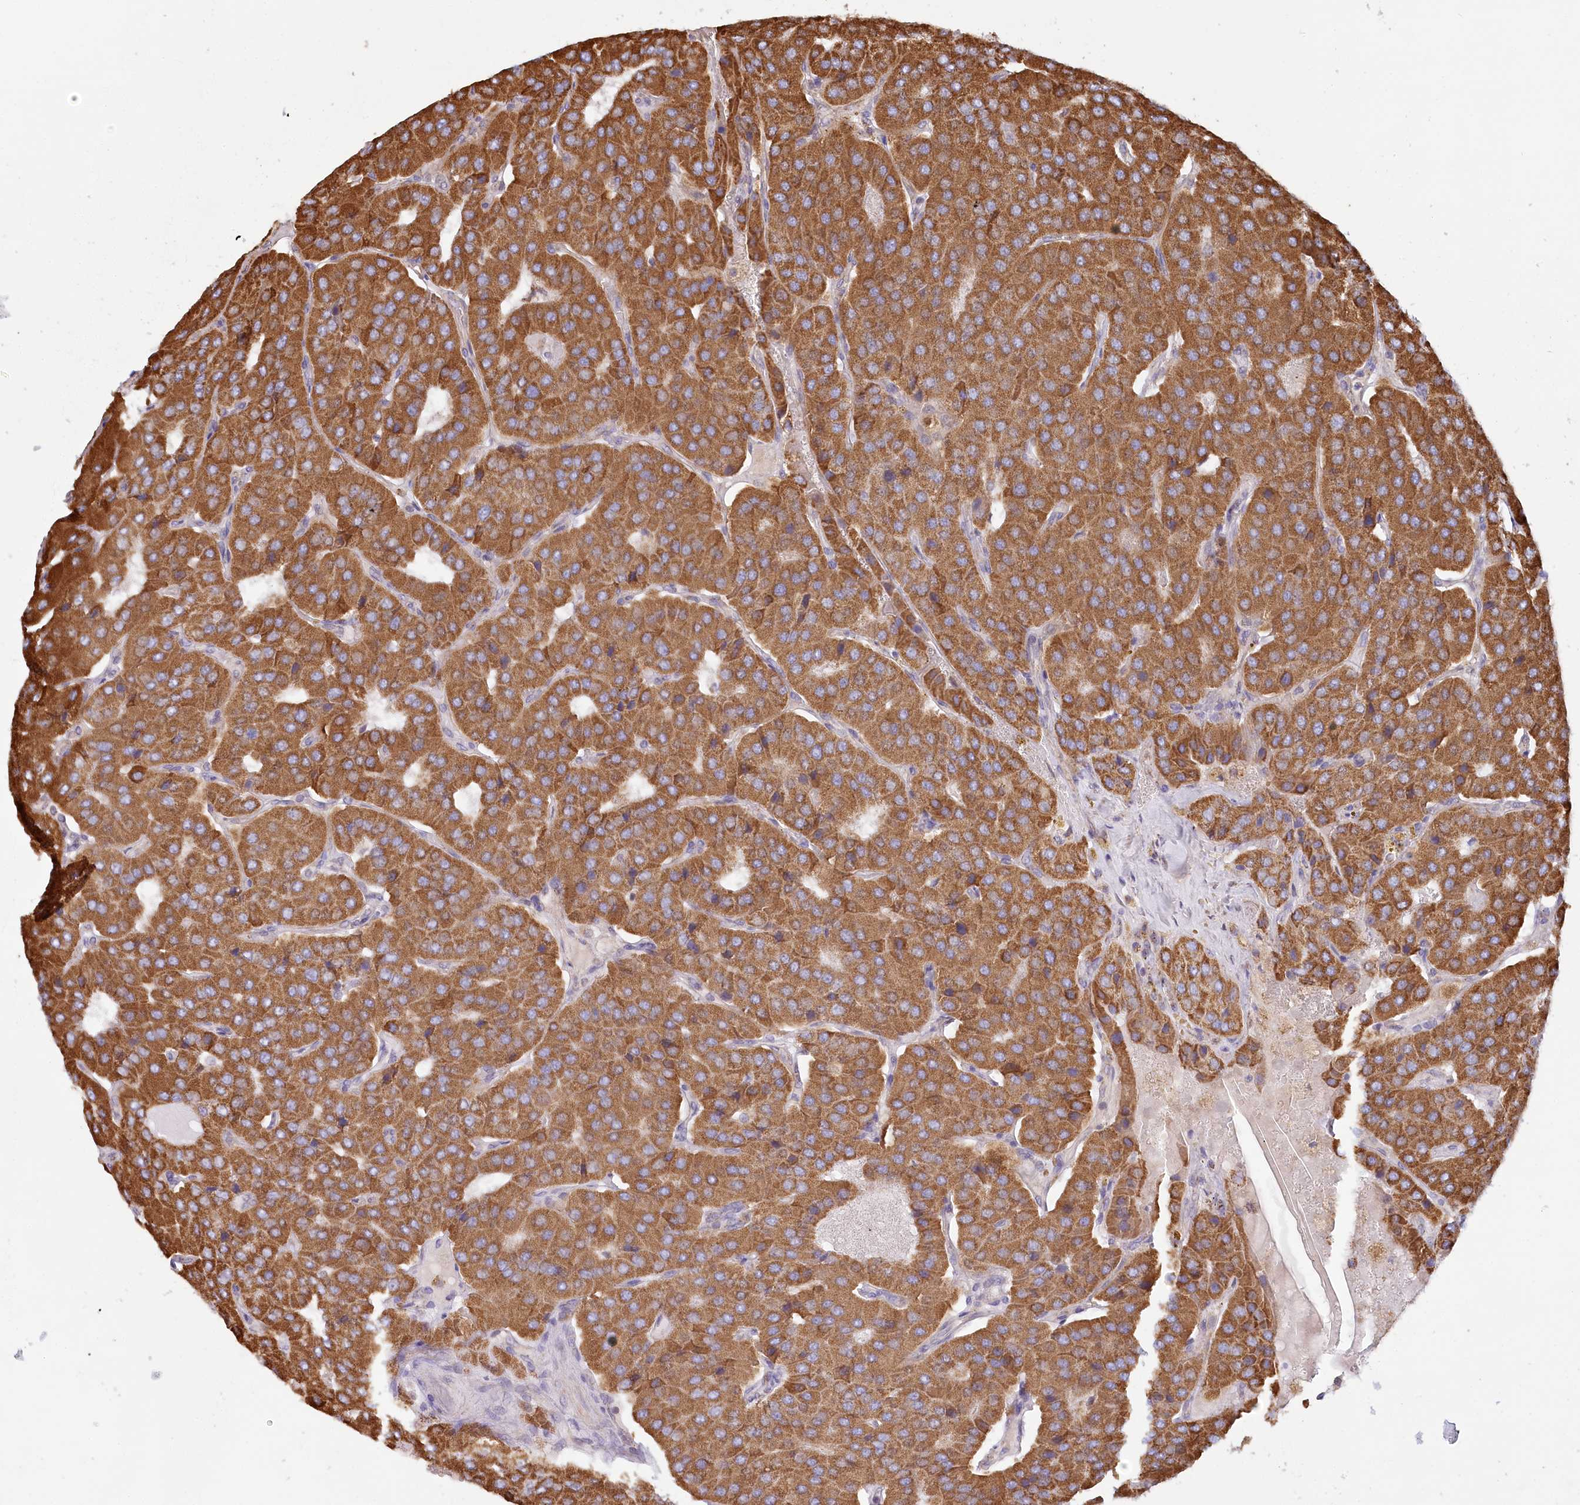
{"staining": {"intensity": "strong", "quantity": ">75%", "location": "cytoplasmic/membranous"}, "tissue": "parathyroid gland", "cell_type": "Glandular cells", "image_type": "normal", "snomed": [{"axis": "morphology", "description": "Normal tissue, NOS"}, {"axis": "morphology", "description": "Adenoma, NOS"}, {"axis": "topography", "description": "Parathyroid gland"}], "caption": "A brown stain highlights strong cytoplasmic/membranous positivity of a protein in glandular cells of normal human parathyroid gland. Using DAB (brown) and hematoxylin (blue) stains, captured at high magnification using brightfield microscopy.", "gene": "UMPS", "patient": {"sex": "female", "age": 86}}